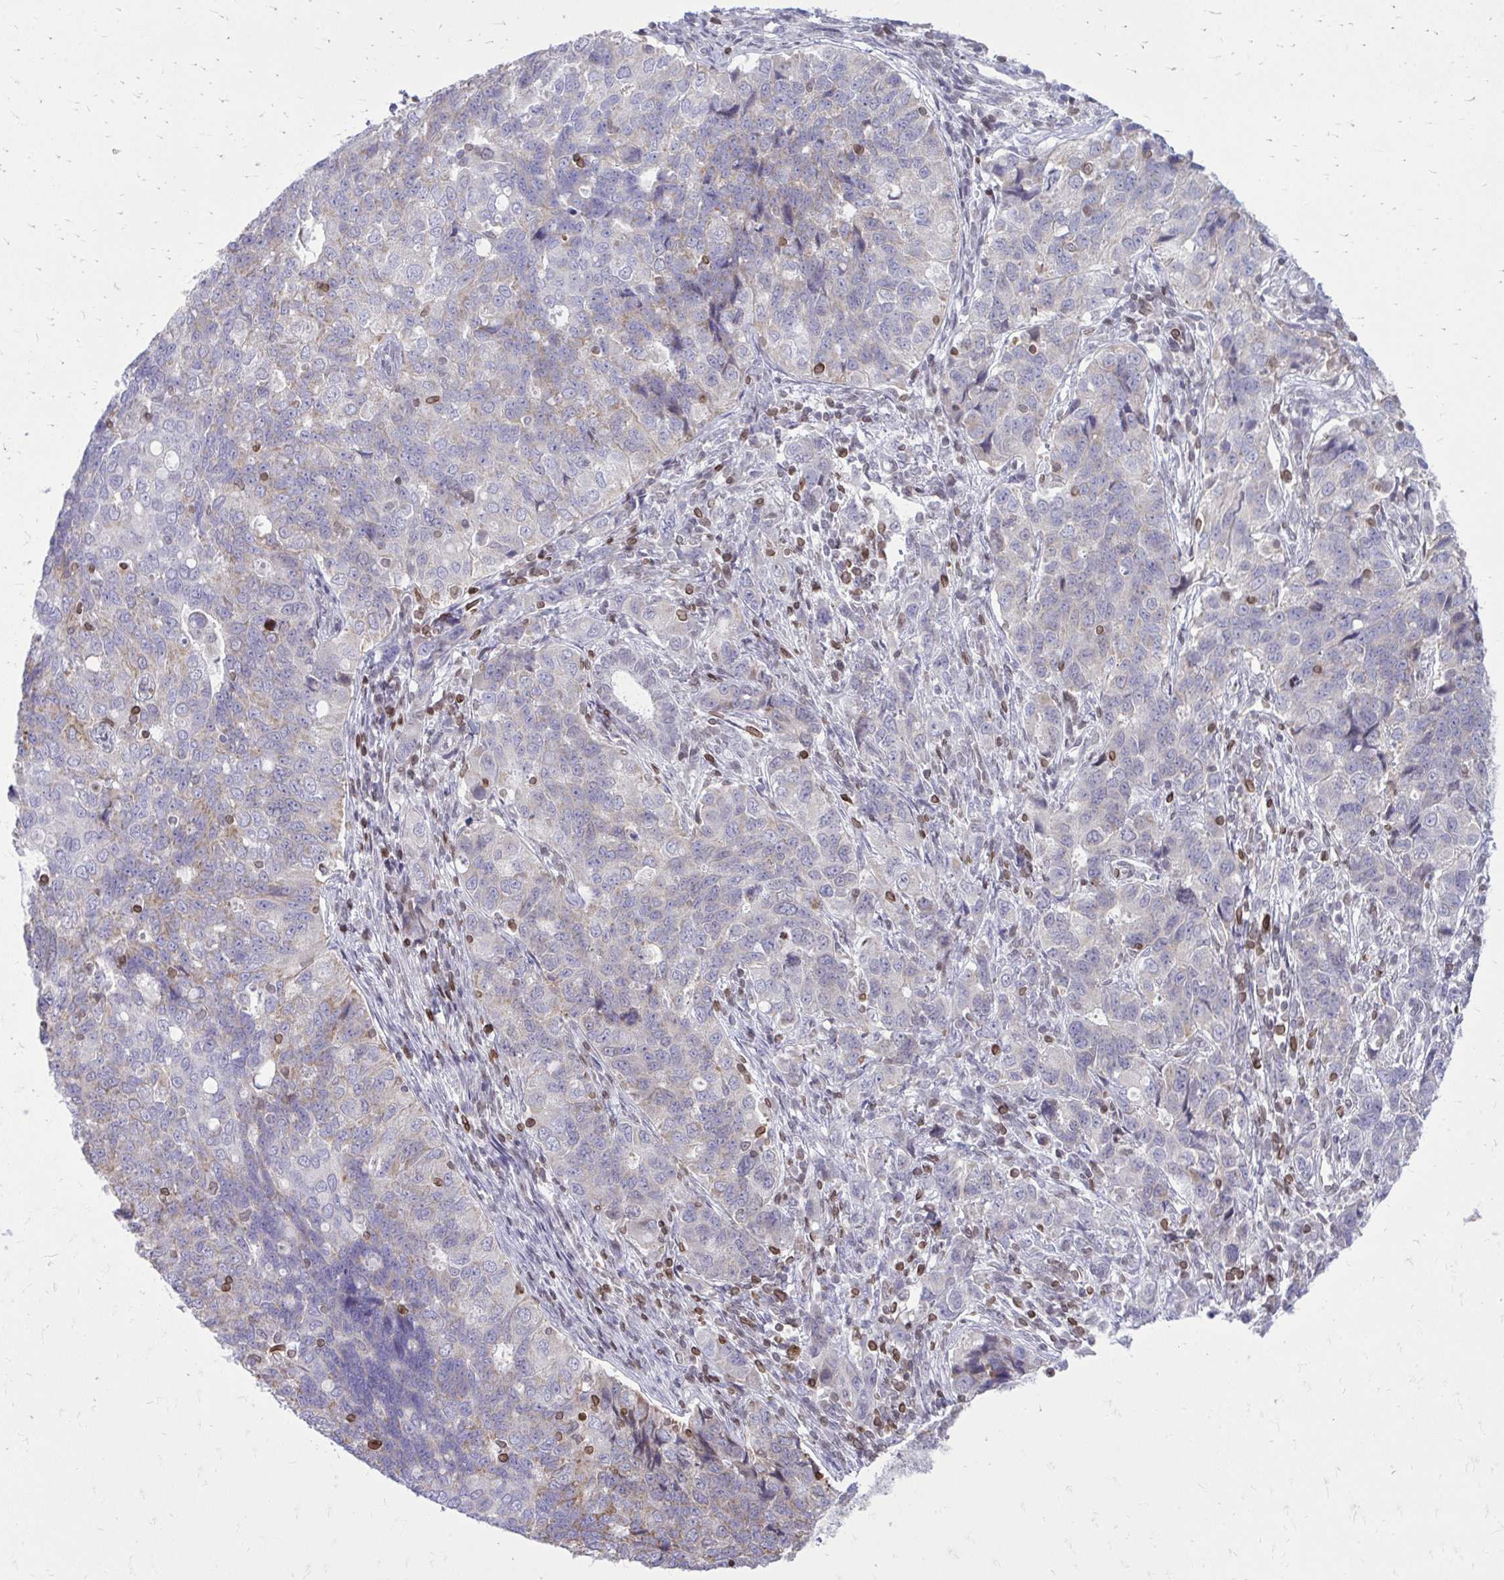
{"staining": {"intensity": "weak", "quantity": "<25%", "location": "cytoplasmic/membranous"}, "tissue": "endometrial cancer", "cell_type": "Tumor cells", "image_type": "cancer", "snomed": [{"axis": "morphology", "description": "Adenocarcinoma, NOS"}, {"axis": "topography", "description": "Endometrium"}], "caption": "Protein analysis of adenocarcinoma (endometrial) exhibits no significant expression in tumor cells.", "gene": "RPS6KA2", "patient": {"sex": "female", "age": 43}}